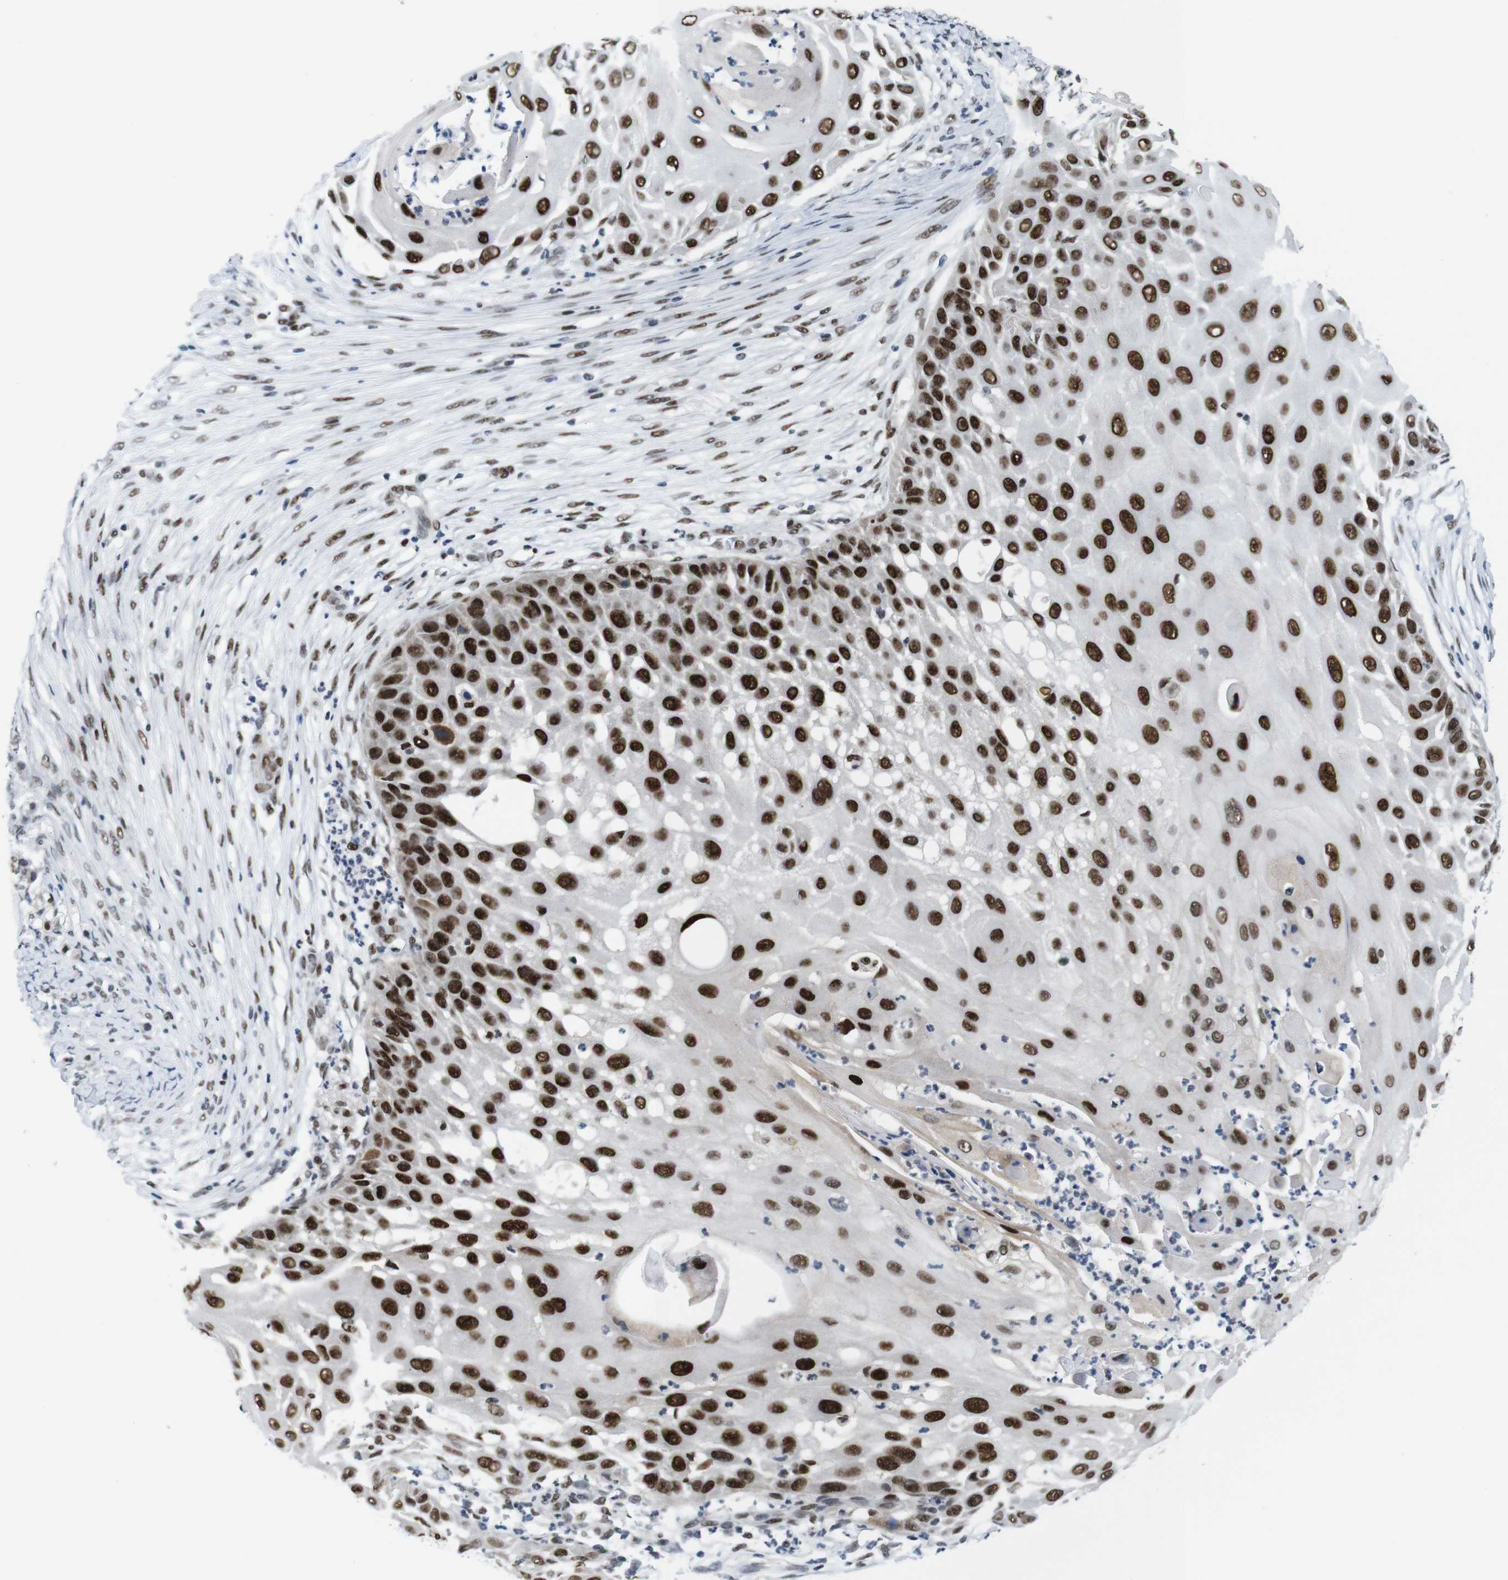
{"staining": {"intensity": "strong", "quantity": ">75%", "location": "nuclear"}, "tissue": "skin cancer", "cell_type": "Tumor cells", "image_type": "cancer", "snomed": [{"axis": "morphology", "description": "Squamous cell carcinoma, NOS"}, {"axis": "topography", "description": "Skin"}], "caption": "Tumor cells reveal high levels of strong nuclear staining in about >75% of cells in human skin cancer (squamous cell carcinoma). (DAB = brown stain, brightfield microscopy at high magnification).", "gene": "PSME3", "patient": {"sex": "female", "age": 44}}